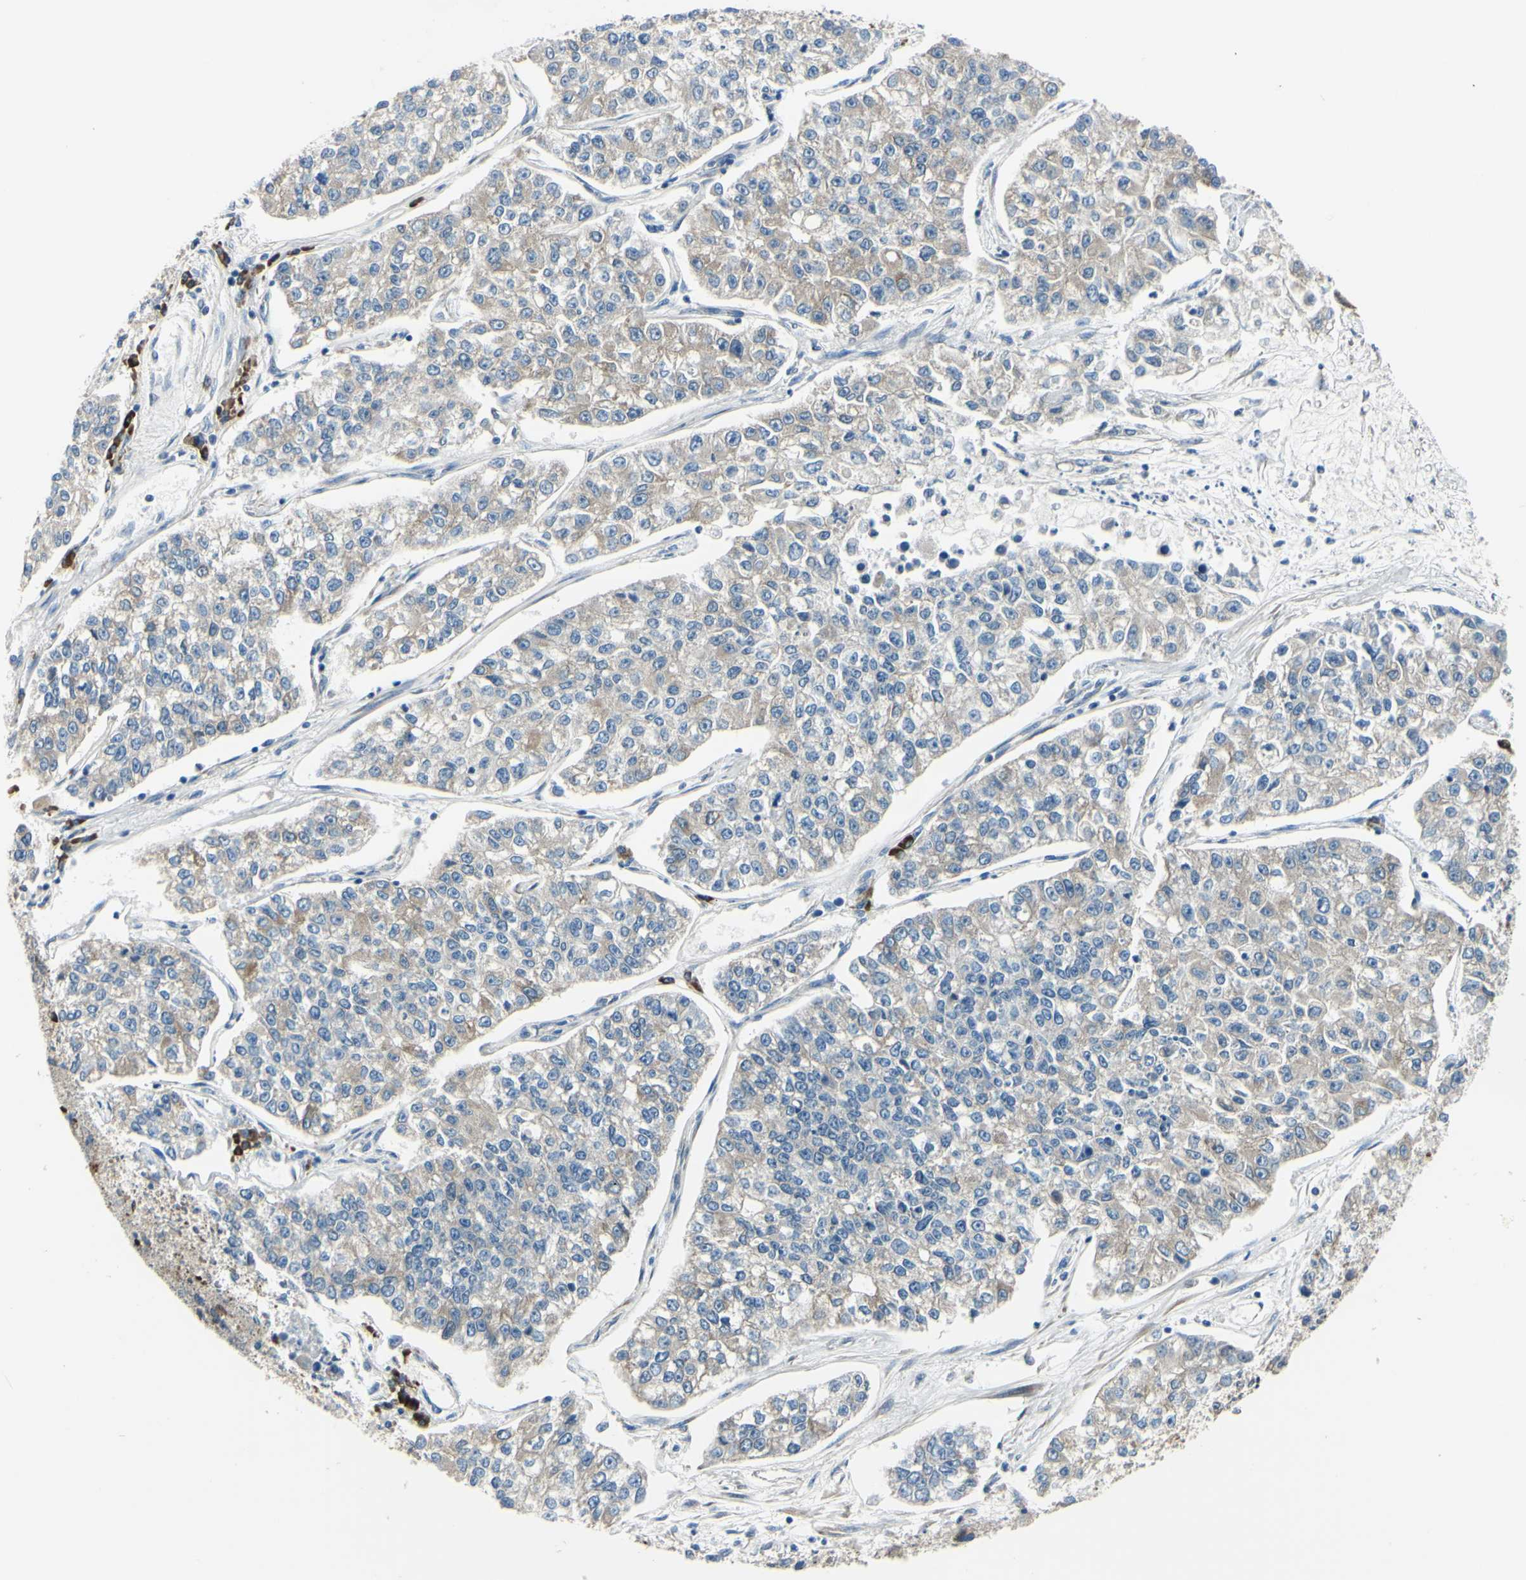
{"staining": {"intensity": "weak", "quantity": ">75%", "location": "cytoplasmic/membranous"}, "tissue": "lung cancer", "cell_type": "Tumor cells", "image_type": "cancer", "snomed": [{"axis": "morphology", "description": "Adenocarcinoma, NOS"}, {"axis": "topography", "description": "Lung"}], "caption": "Lung adenocarcinoma stained with a protein marker demonstrates weak staining in tumor cells.", "gene": "SELENOS", "patient": {"sex": "male", "age": 49}}